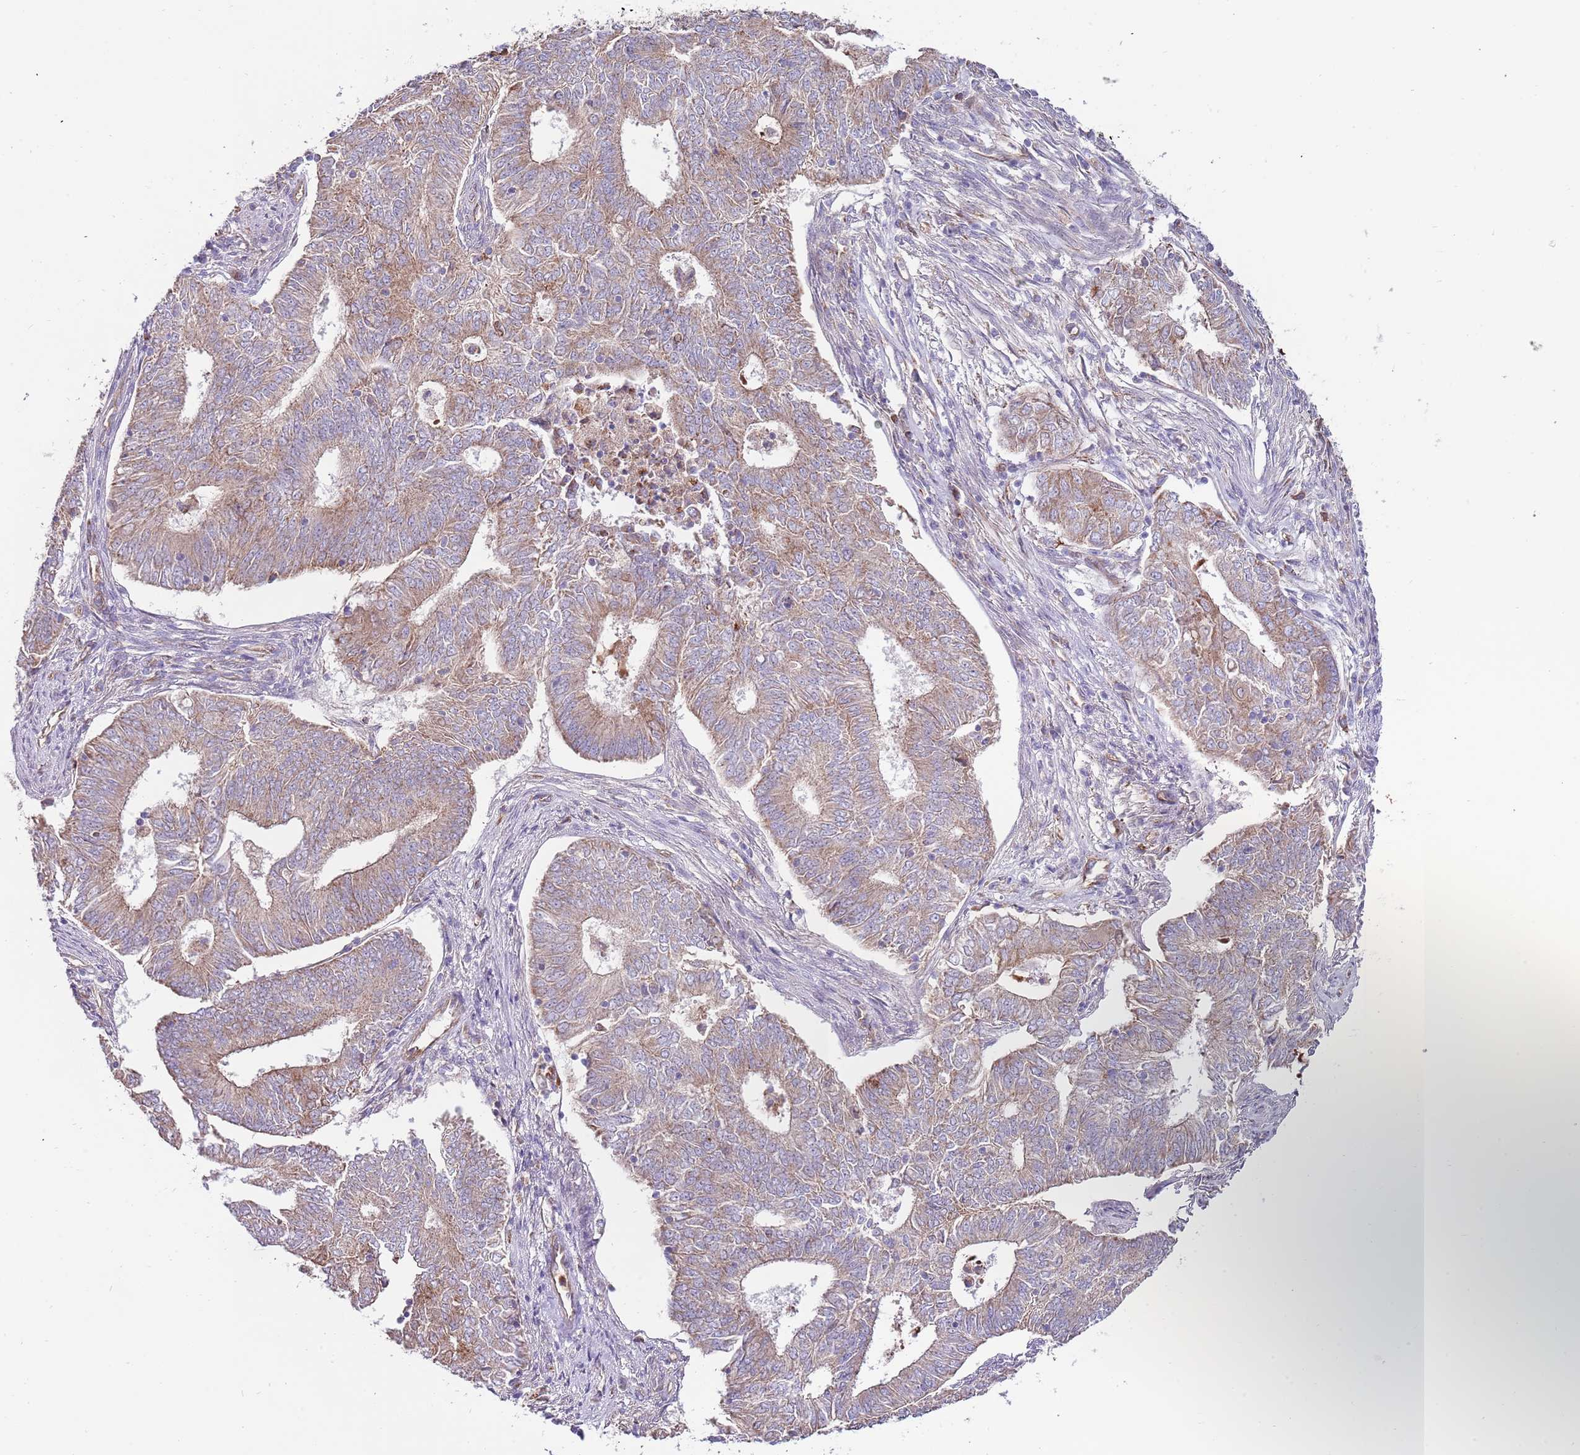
{"staining": {"intensity": "weak", "quantity": ">75%", "location": "cytoplasmic/membranous"}, "tissue": "endometrial cancer", "cell_type": "Tumor cells", "image_type": "cancer", "snomed": [{"axis": "morphology", "description": "Adenocarcinoma, NOS"}, {"axis": "topography", "description": "Endometrium"}], "caption": "This image exhibits immunohistochemistry staining of endometrial adenocarcinoma, with low weak cytoplasmic/membranous expression in approximately >75% of tumor cells.", "gene": "DOCK6", "patient": {"sex": "female", "age": 62}}